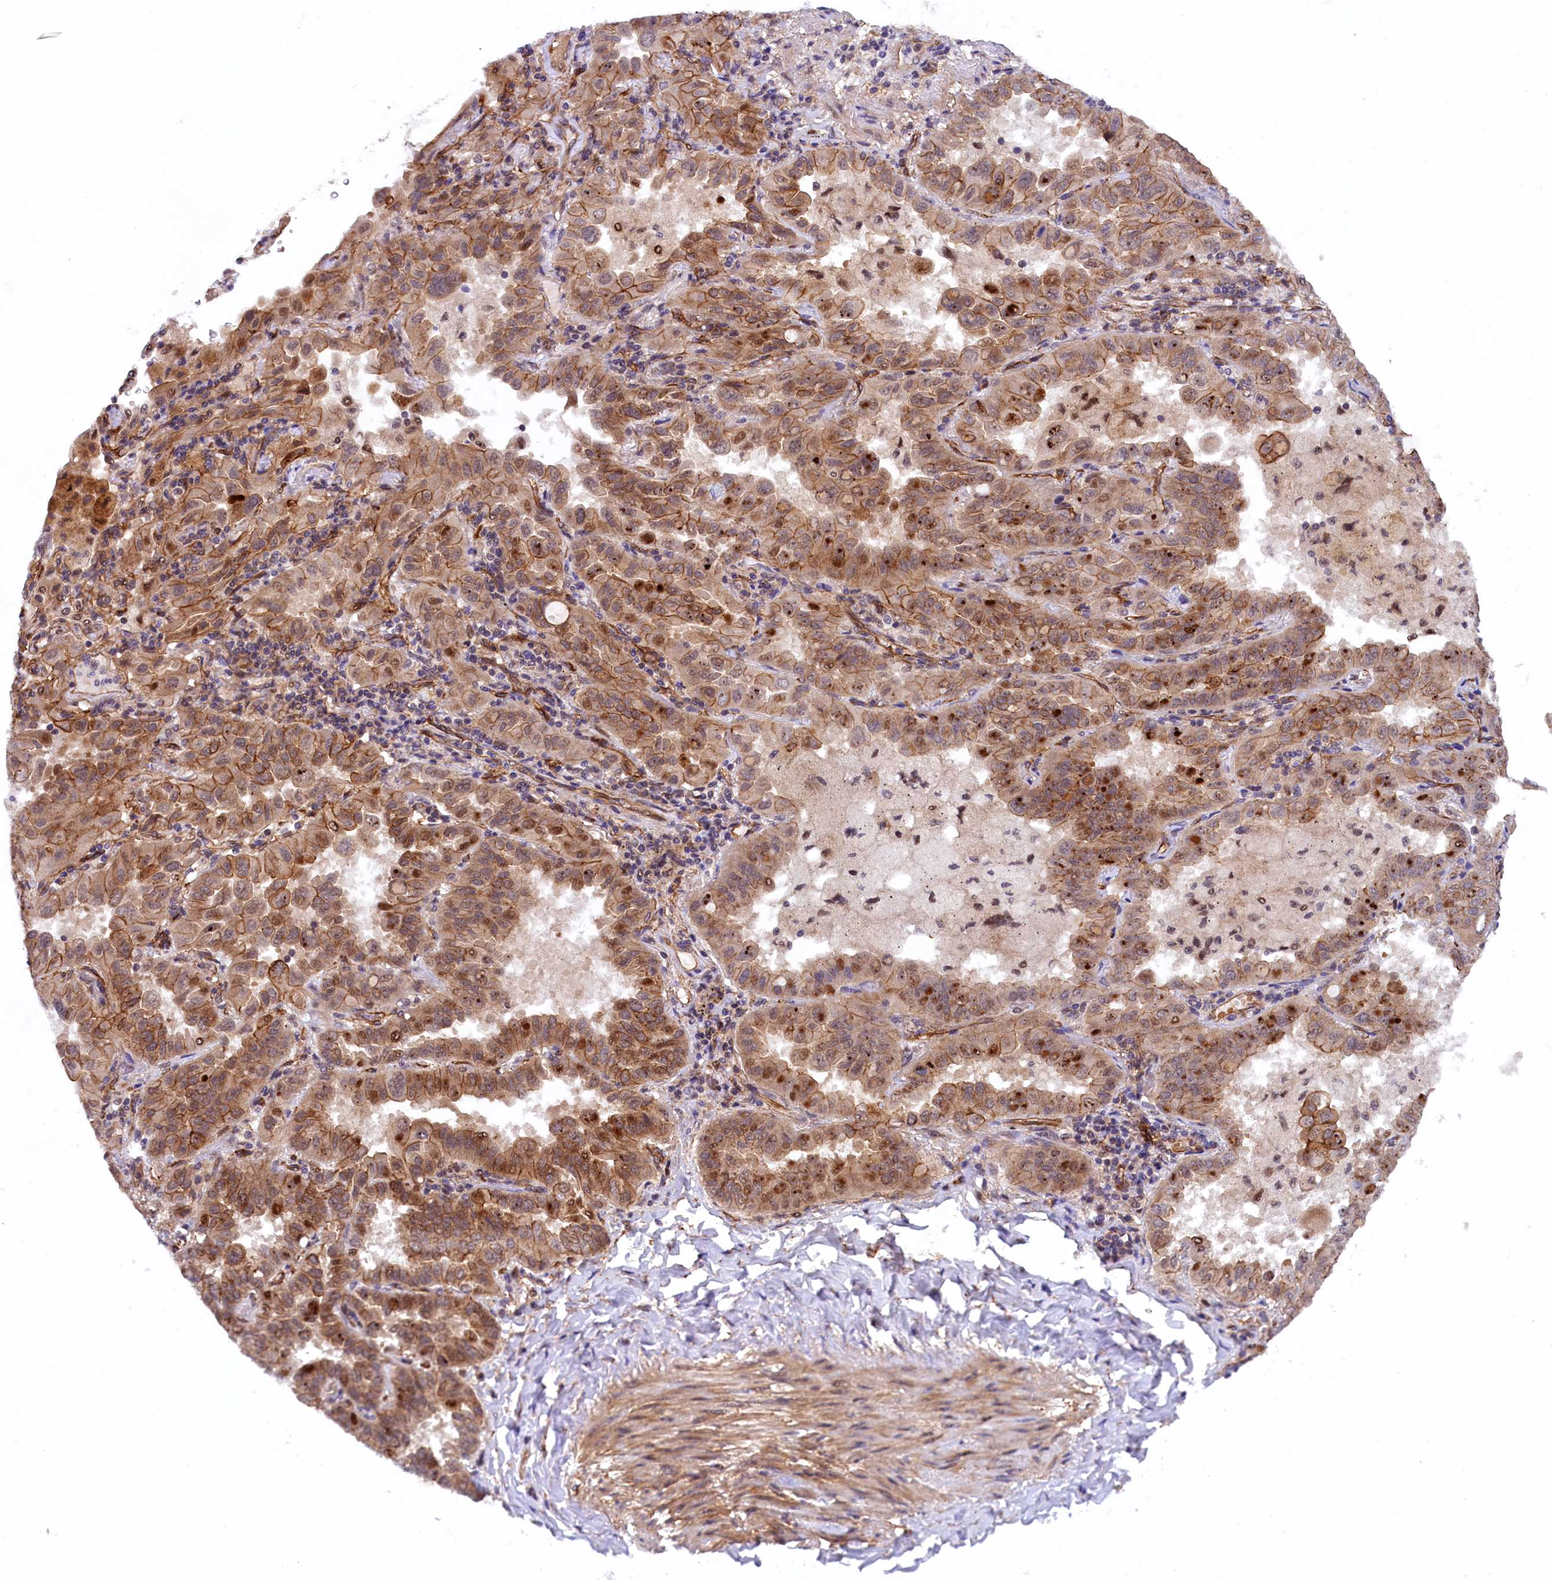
{"staining": {"intensity": "moderate", "quantity": ">75%", "location": "cytoplasmic/membranous"}, "tissue": "lung cancer", "cell_type": "Tumor cells", "image_type": "cancer", "snomed": [{"axis": "morphology", "description": "Adenocarcinoma, NOS"}, {"axis": "topography", "description": "Lung"}], "caption": "IHC image of adenocarcinoma (lung) stained for a protein (brown), which reveals medium levels of moderate cytoplasmic/membranous expression in about >75% of tumor cells.", "gene": "ARL14EP", "patient": {"sex": "male", "age": 64}}